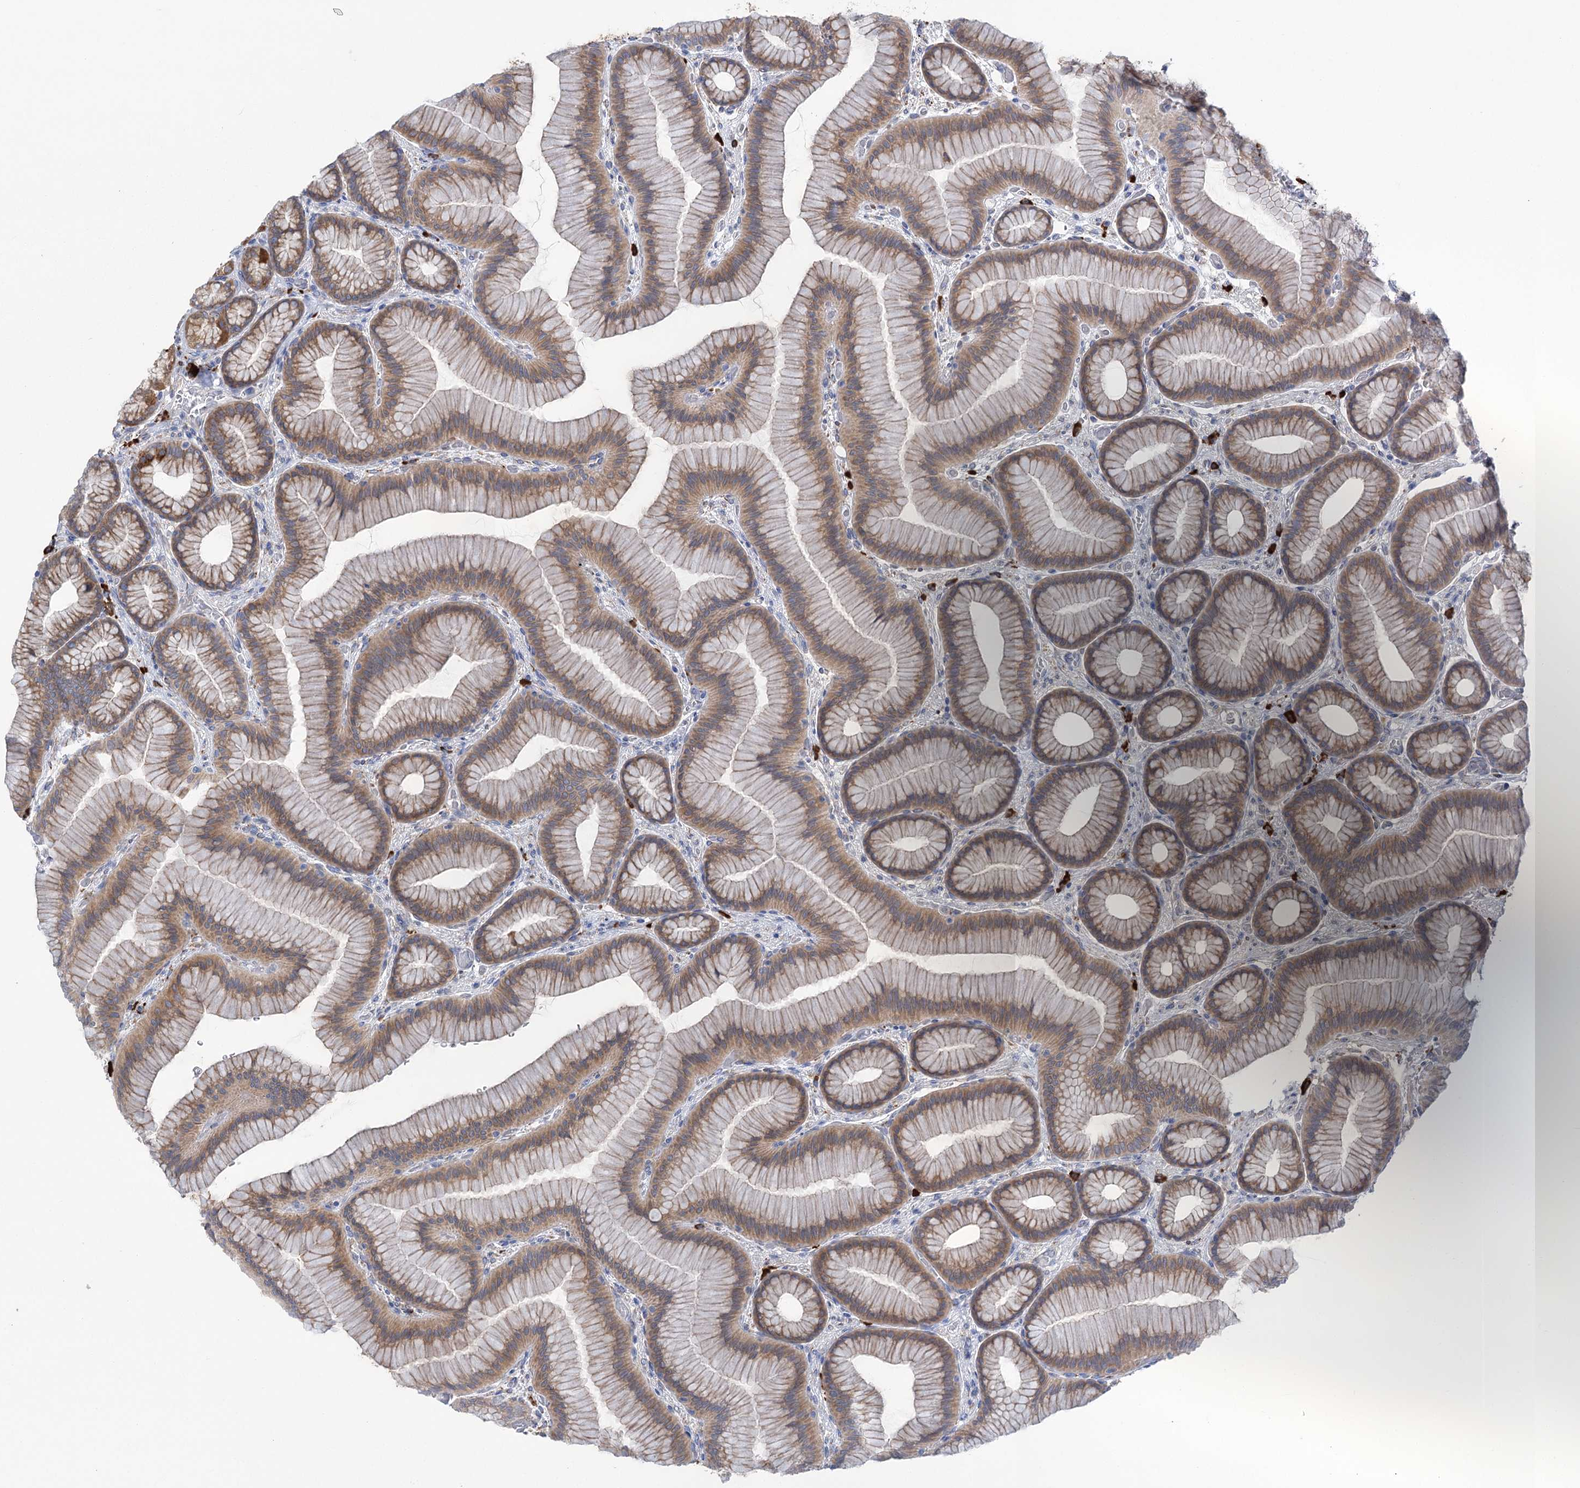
{"staining": {"intensity": "strong", "quantity": "25%-75%", "location": "cytoplasmic/membranous"}, "tissue": "stomach", "cell_type": "Glandular cells", "image_type": "normal", "snomed": [{"axis": "morphology", "description": "Normal tissue, NOS"}, {"axis": "morphology", "description": "Adenocarcinoma, NOS"}, {"axis": "morphology", "description": "Adenocarcinoma, High grade"}, {"axis": "topography", "description": "Stomach, upper"}, {"axis": "topography", "description": "Stomach"}], "caption": "Strong cytoplasmic/membranous positivity is seen in about 25%-75% of glandular cells in normal stomach.", "gene": "METTL24", "patient": {"sex": "female", "age": 65}}